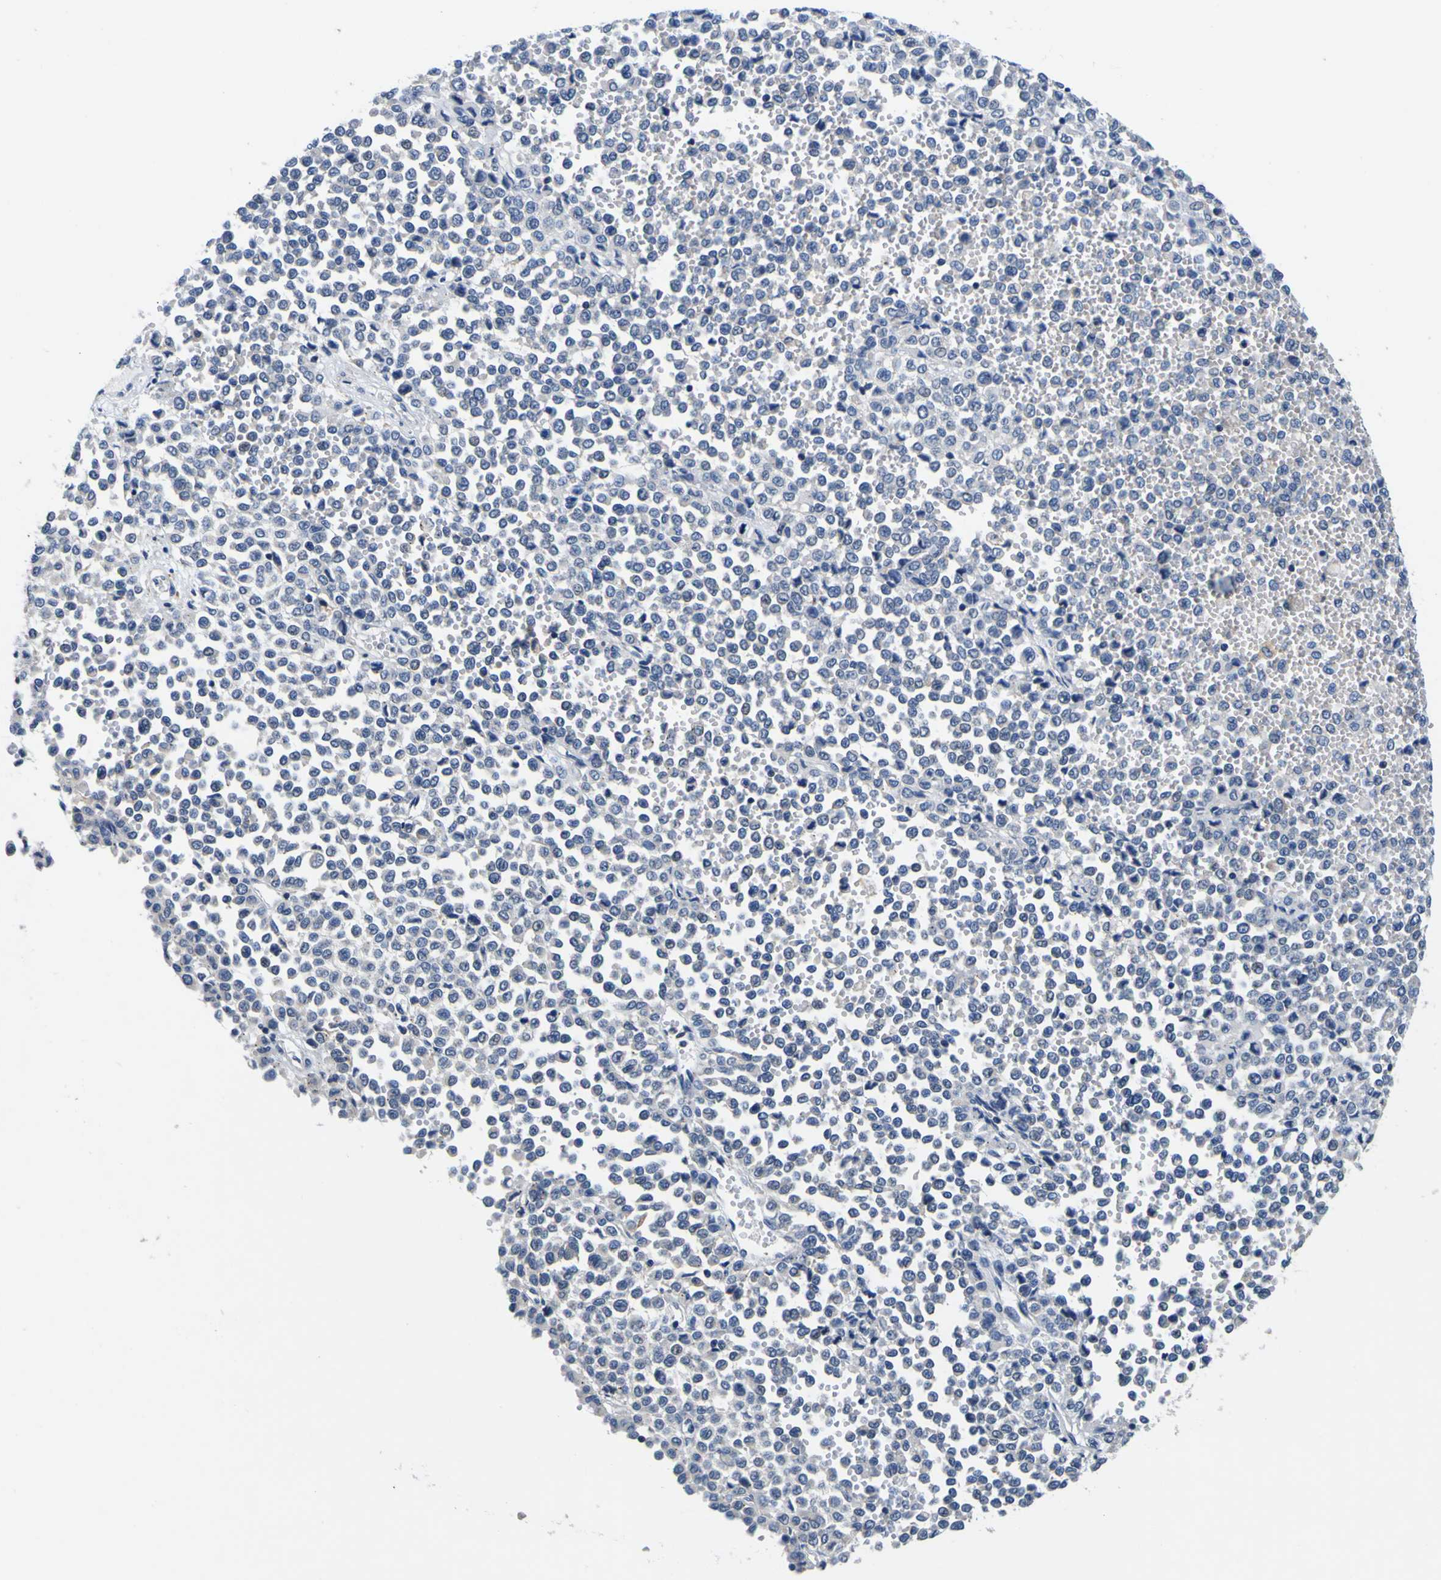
{"staining": {"intensity": "negative", "quantity": "none", "location": "none"}, "tissue": "melanoma", "cell_type": "Tumor cells", "image_type": "cancer", "snomed": [{"axis": "morphology", "description": "Malignant melanoma, Metastatic site"}, {"axis": "topography", "description": "Pancreas"}], "caption": "Immunohistochemistry of human melanoma exhibits no expression in tumor cells.", "gene": "TNIK", "patient": {"sex": "female", "age": 30}}